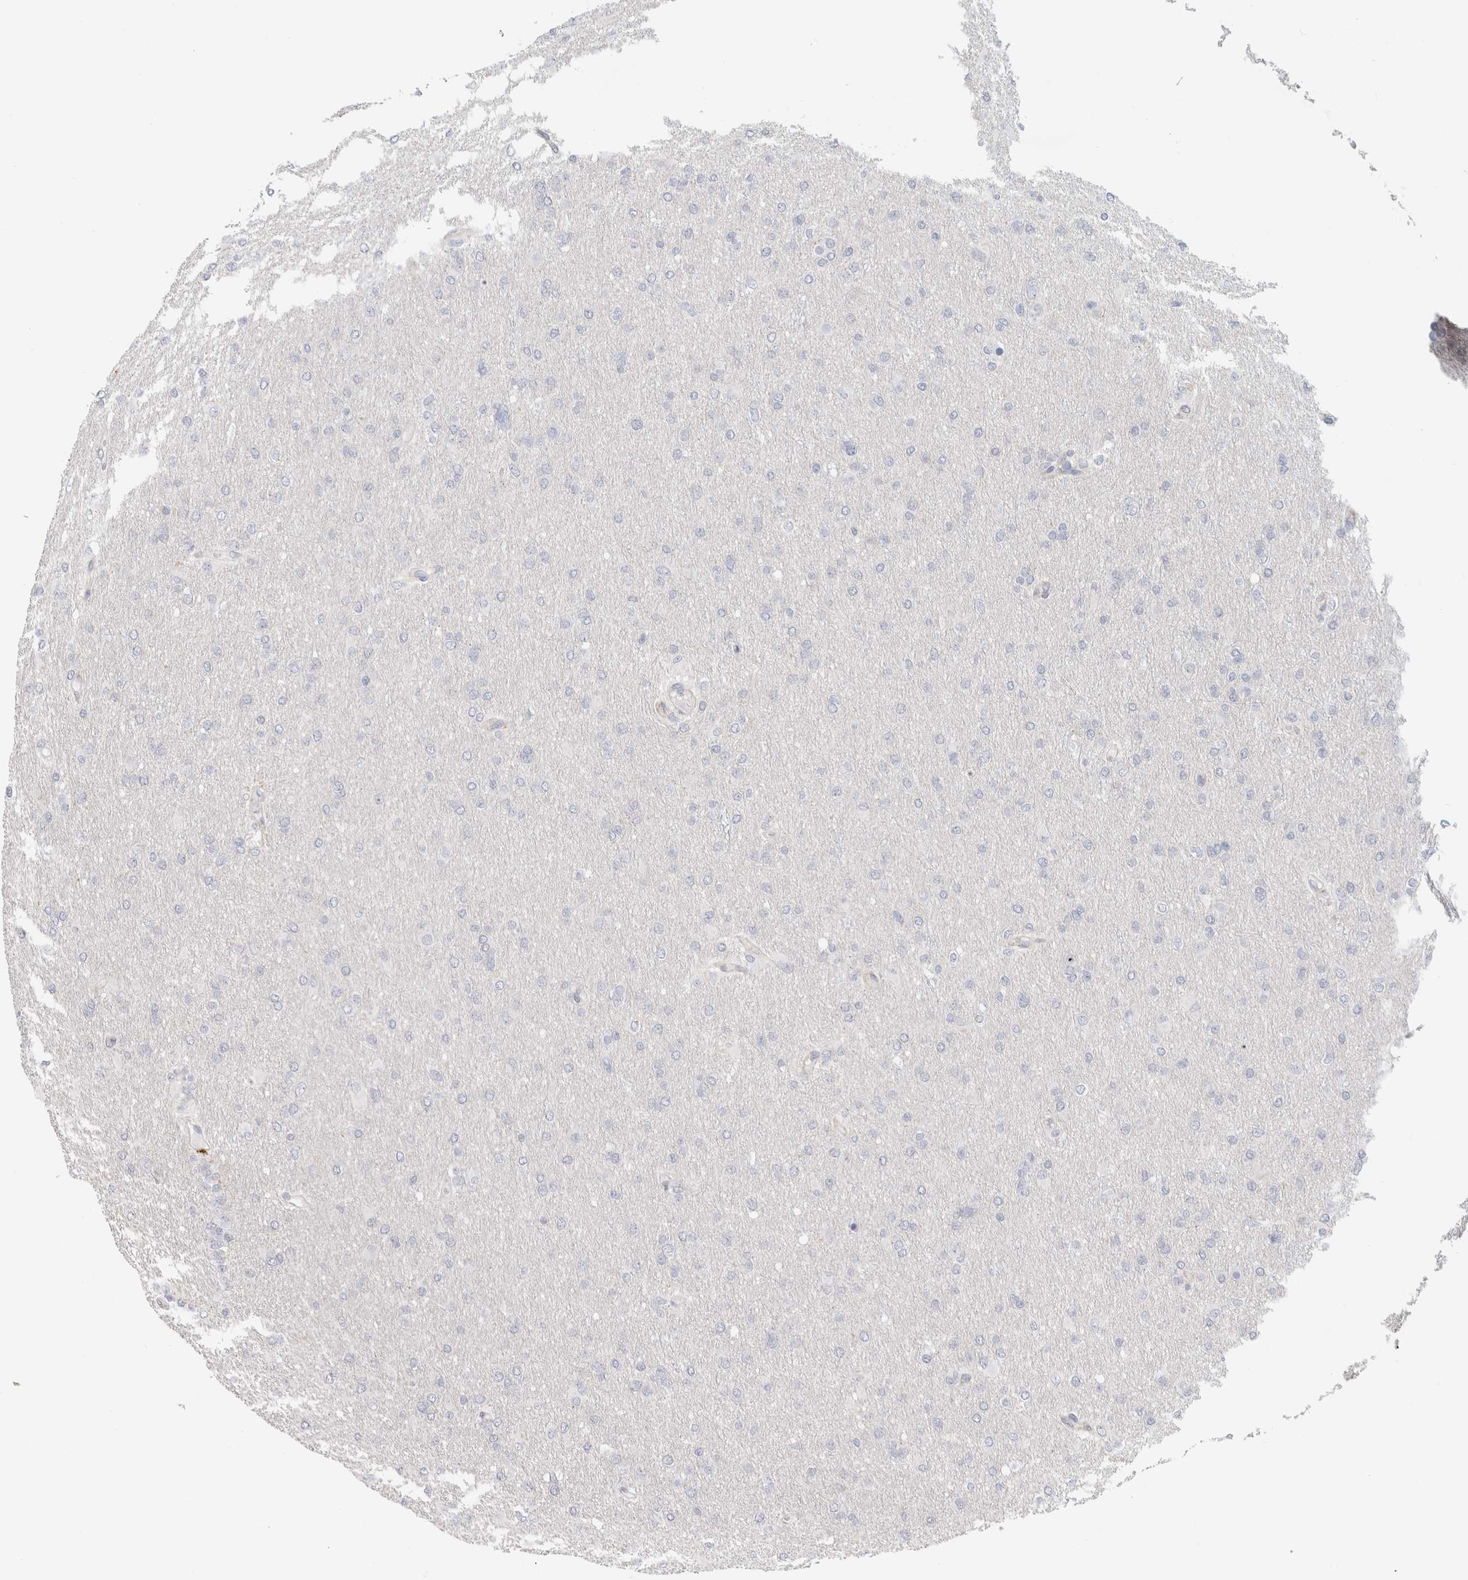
{"staining": {"intensity": "negative", "quantity": "none", "location": "none"}, "tissue": "glioma", "cell_type": "Tumor cells", "image_type": "cancer", "snomed": [{"axis": "morphology", "description": "Glioma, malignant, High grade"}, {"axis": "topography", "description": "Cerebral cortex"}], "caption": "High power microscopy micrograph of an immunohistochemistry photomicrograph of malignant high-grade glioma, revealing no significant expression in tumor cells.", "gene": "AFP", "patient": {"sex": "female", "age": 36}}